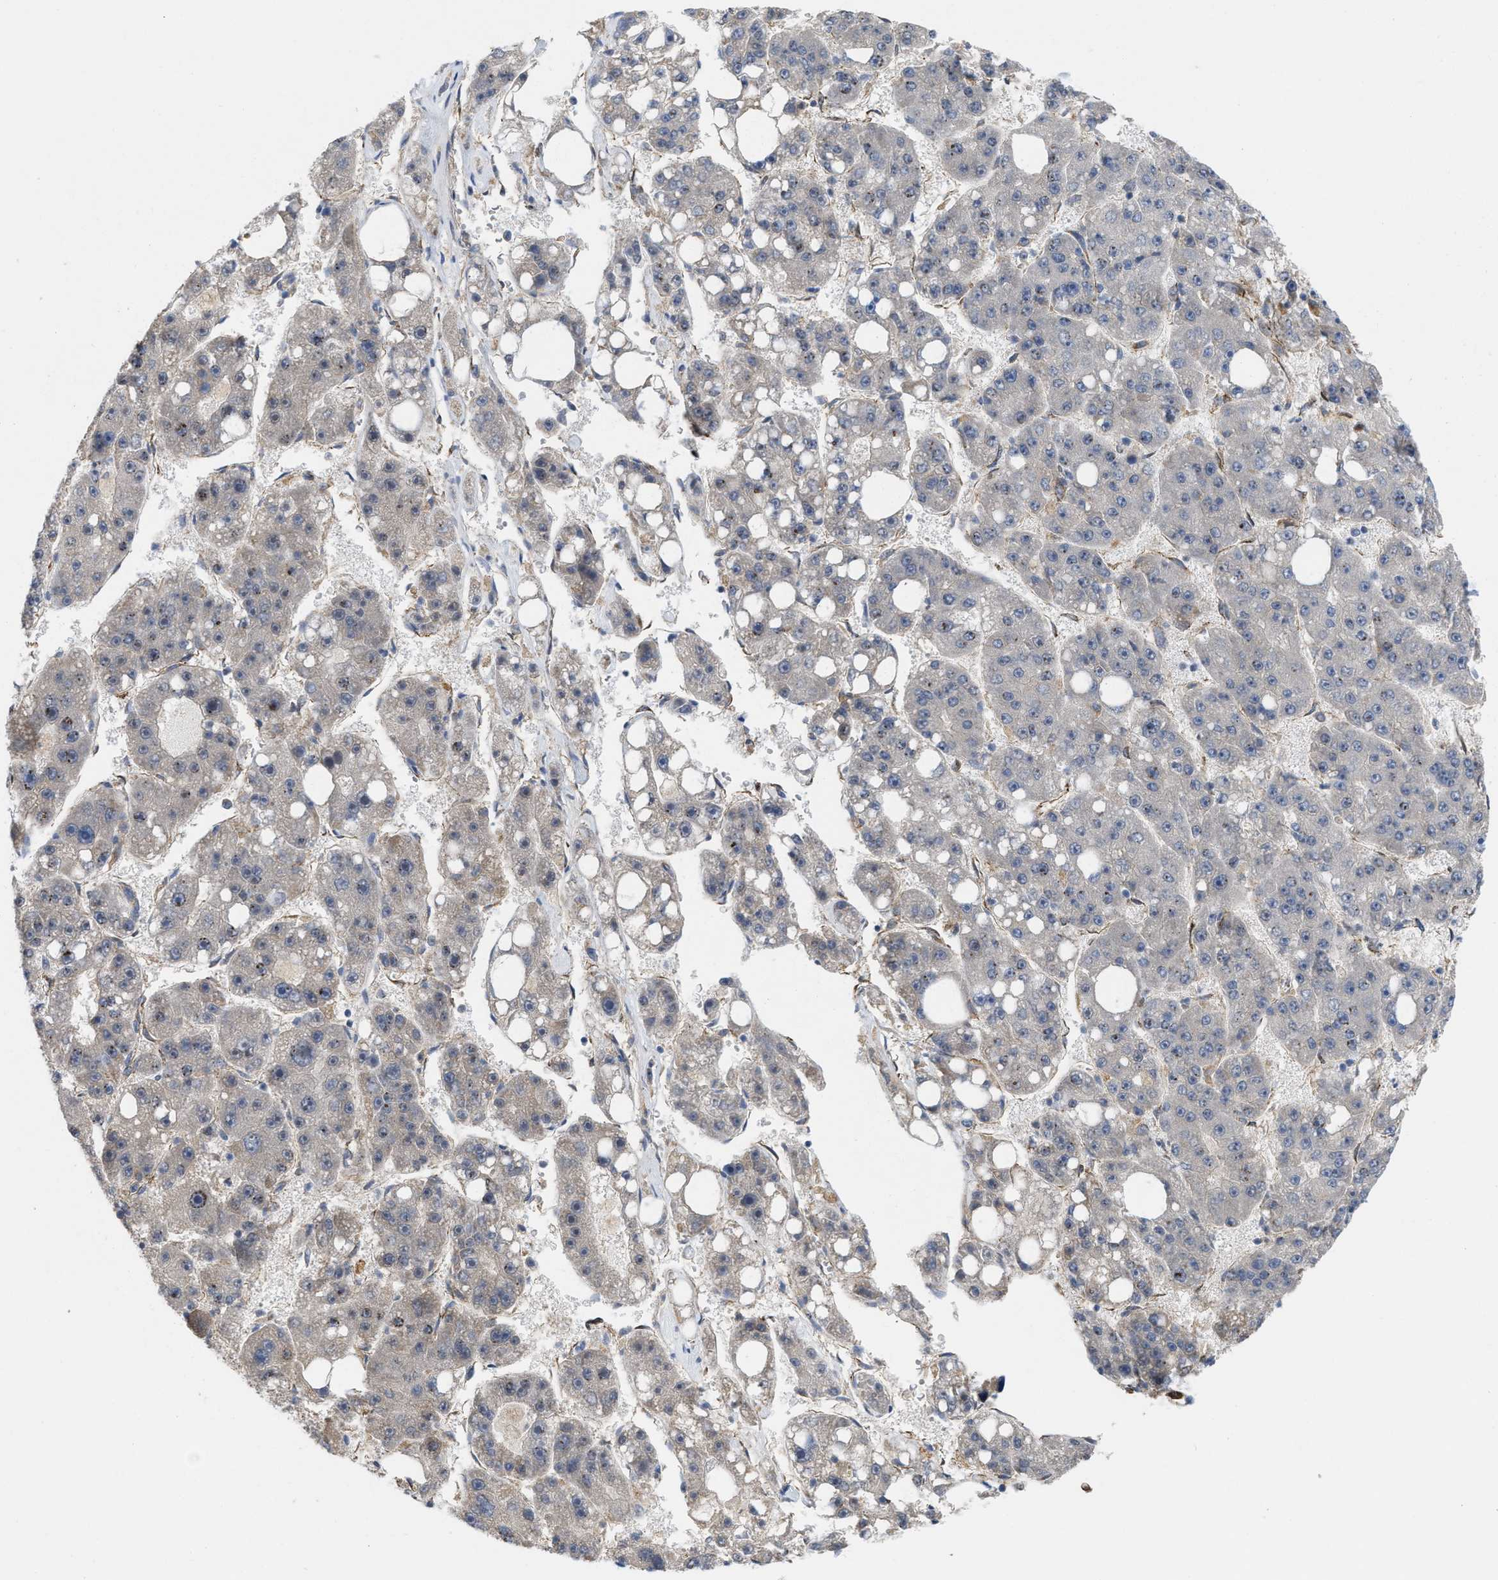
{"staining": {"intensity": "negative", "quantity": "none", "location": "none"}, "tissue": "liver cancer", "cell_type": "Tumor cells", "image_type": "cancer", "snomed": [{"axis": "morphology", "description": "Carcinoma, Hepatocellular, NOS"}, {"axis": "topography", "description": "Liver"}], "caption": "A high-resolution micrograph shows immunohistochemistry (IHC) staining of hepatocellular carcinoma (liver), which exhibits no significant positivity in tumor cells. (DAB IHC visualized using brightfield microscopy, high magnification).", "gene": "EOGT", "patient": {"sex": "female", "age": 61}}